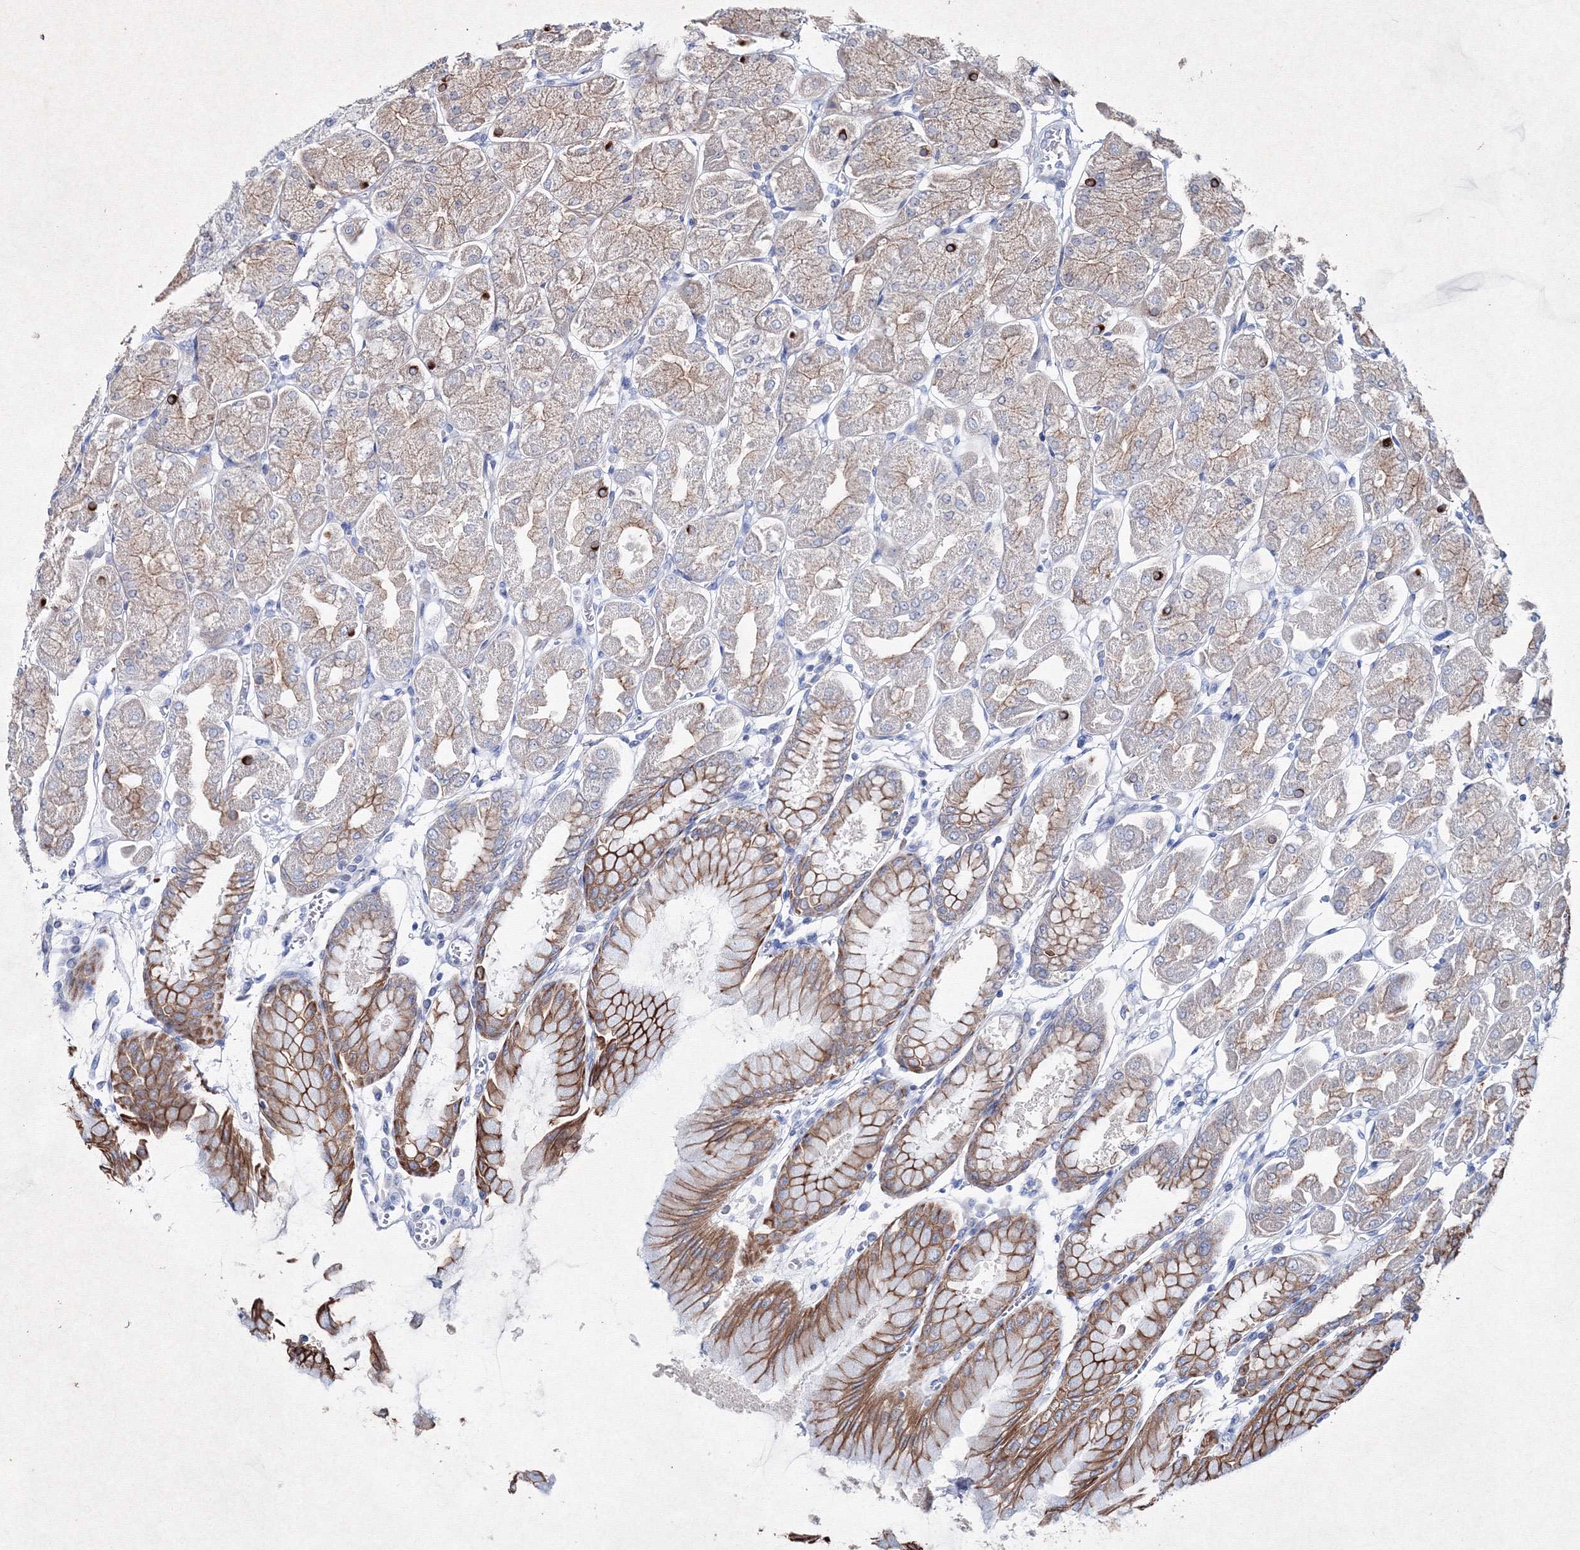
{"staining": {"intensity": "strong", "quantity": "<25%", "location": "cytoplasmic/membranous"}, "tissue": "stomach", "cell_type": "Glandular cells", "image_type": "normal", "snomed": [{"axis": "morphology", "description": "Normal tissue, NOS"}, {"axis": "topography", "description": "Stomach, upper"}], "caption": "Glandular cells exhibit medium levels of strong cytoplasmic/membranous staining in approximately <25% of cells in normal stomach. The staining is performed using DAB (3,3'-diaminobenzidine) brown chromogen to label protein expression. The nuclei are counter-stained blue using hematoxylin.", "gene": "SMIM29", "patient": {"sex": "female", "age": 56}}